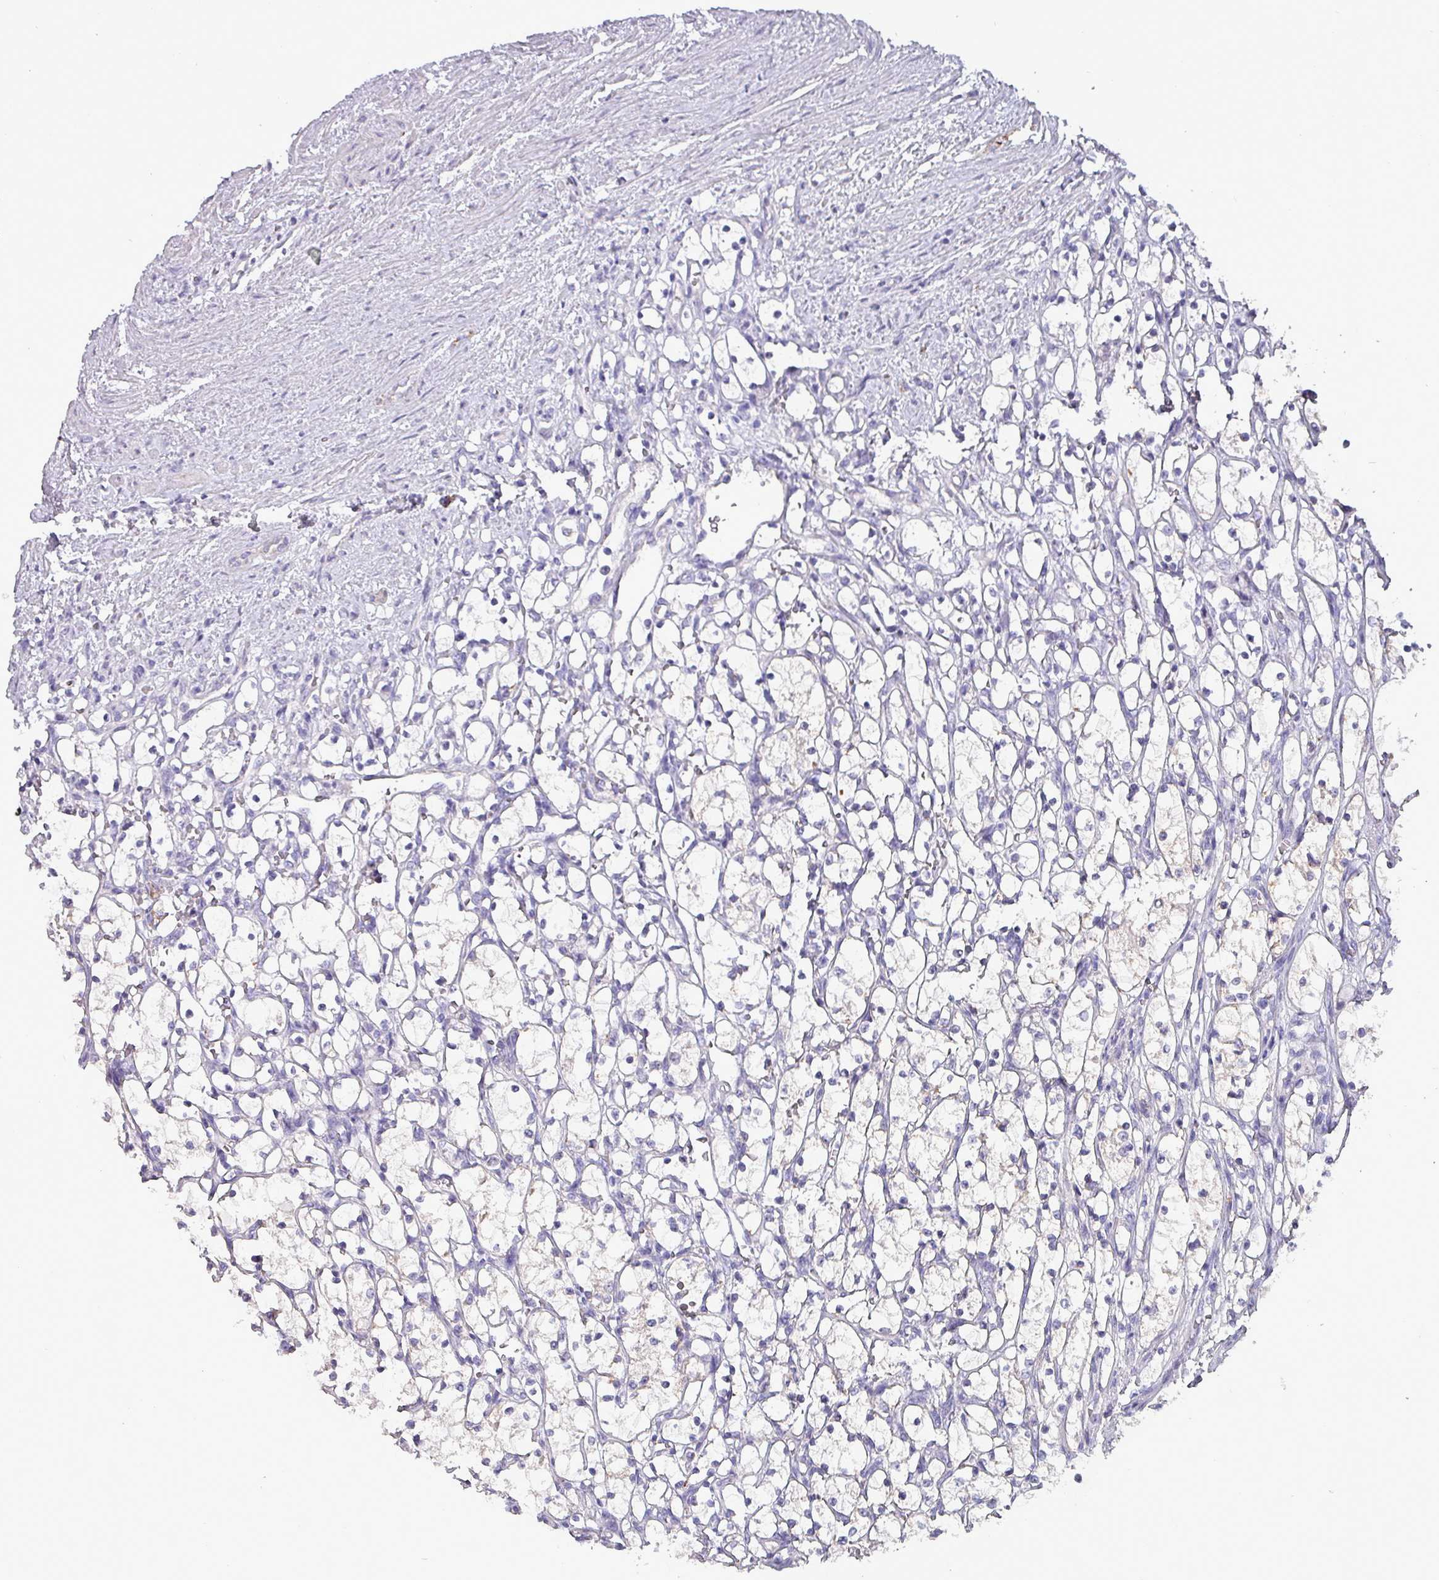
{"staining": {"intensity": "negative", "quantity": "none", "location": "none"}, "tissue": "renal cancer", "cell_type": "Tumor cells", "image_type": "cancer", "snomed": [{"axis": "morphology", "description": "Adenocarcinoma, NOS"}, {"axis": "topography", "description": "Kidney"}], "caption": "This is an IHC image of human adenocarcinoma (renal). There is no staining in tumor cells.", "gene": "HSD3B7", "patient": {"sex": "female", "age": 69}}